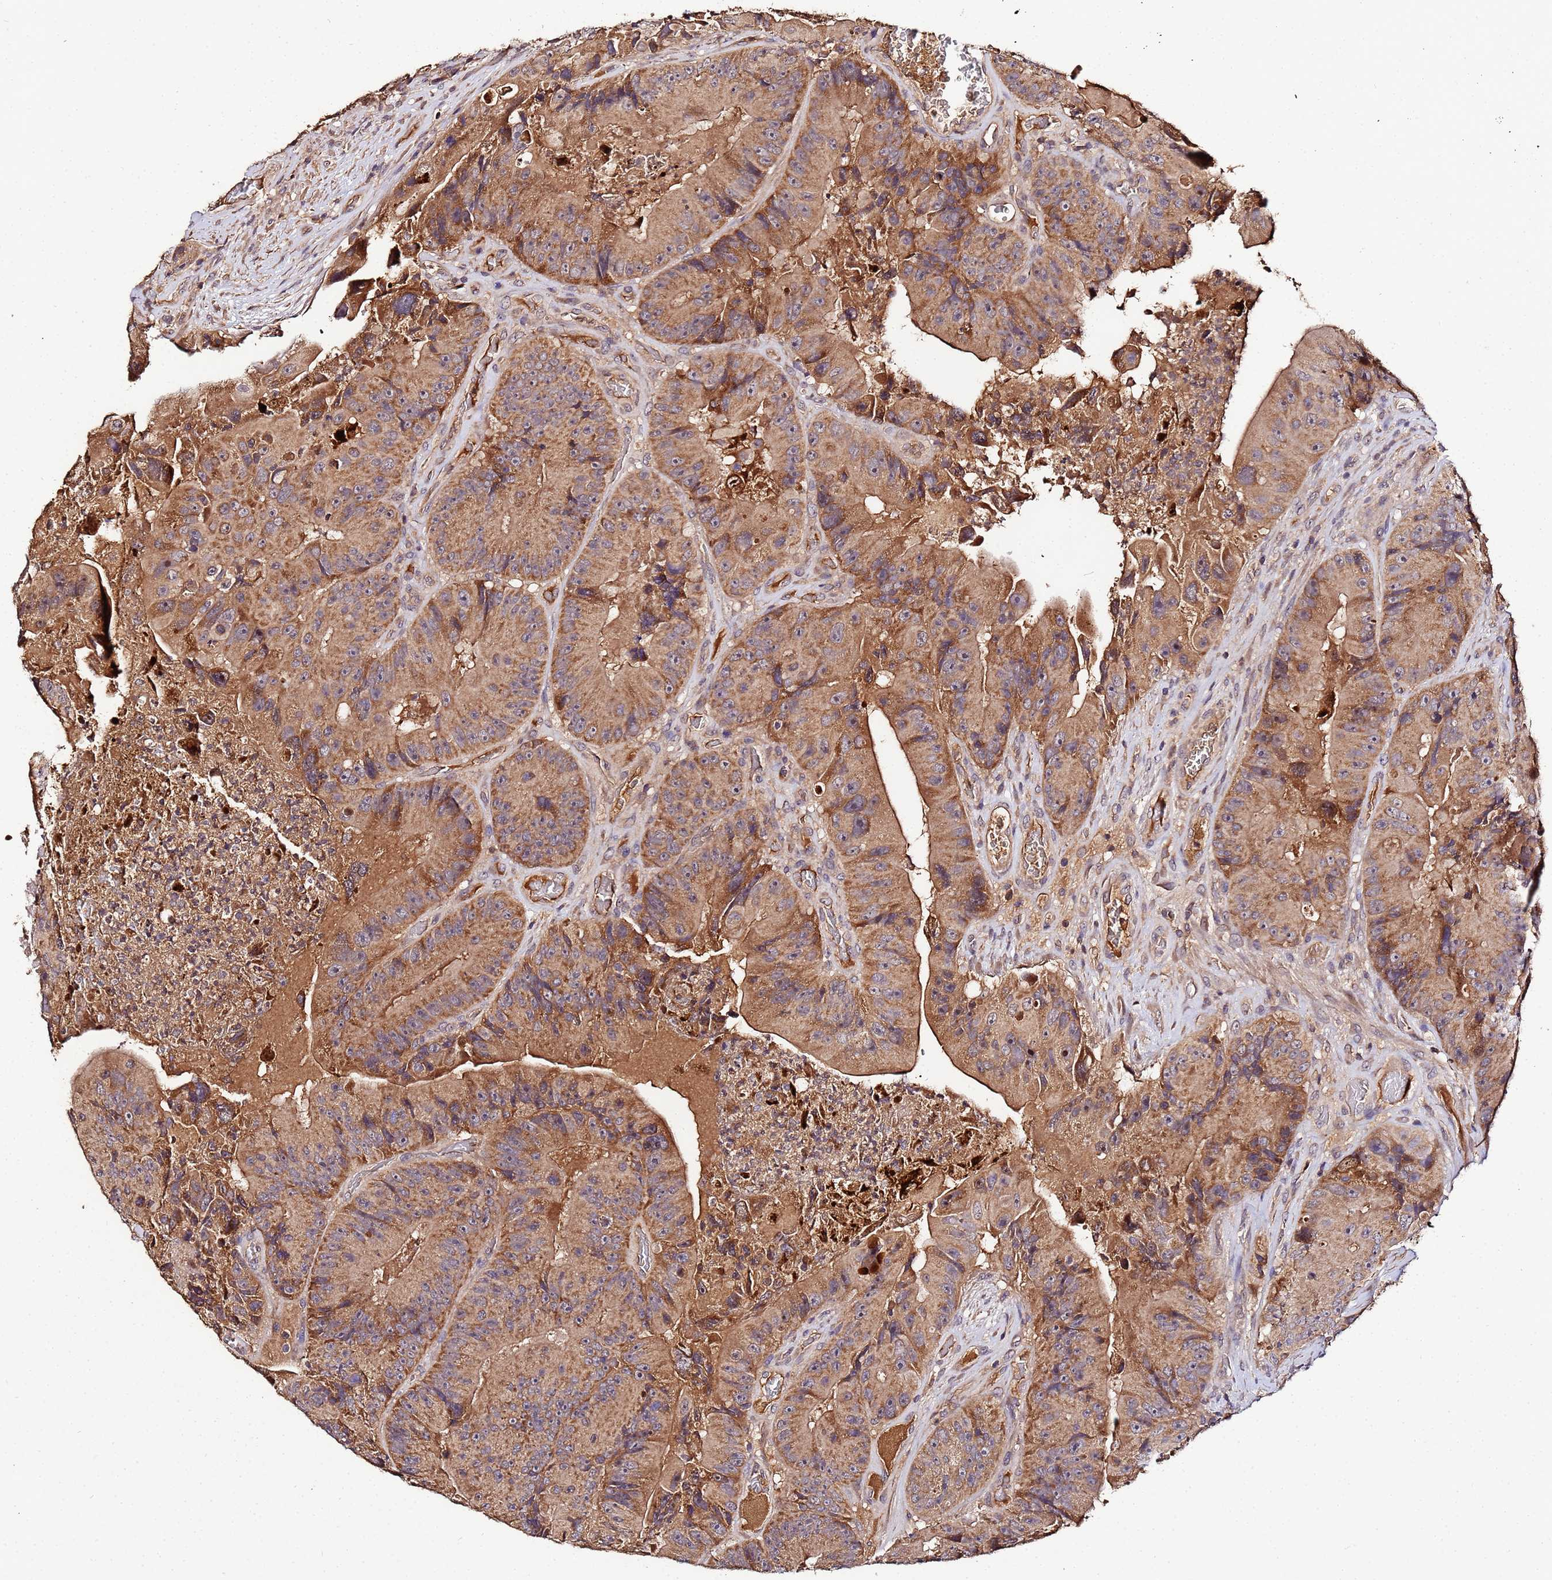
{"staining": {"intensity": "moderate", "quantity": ">75%", "location": "cytoplasmic/membranous"}, "tissue": "colorectal cancer", "cell_type": "Tumor cells", "image_type": "cancer", "snomed": [{"axis": "morphology", "description": "Adenocarcinoma, NOS"}, {"axis": "topography", "description": "Colon"}], "caption": "The histopathology image displays immunohistochemical staining of colorectal cancer (adenocarcinoma). There is moderate cytoplasmic/membranous staining is seen in about >75% of tumor cells.", "gene": "MTERF1", "patient": {"sex": "female", "age": 86}}